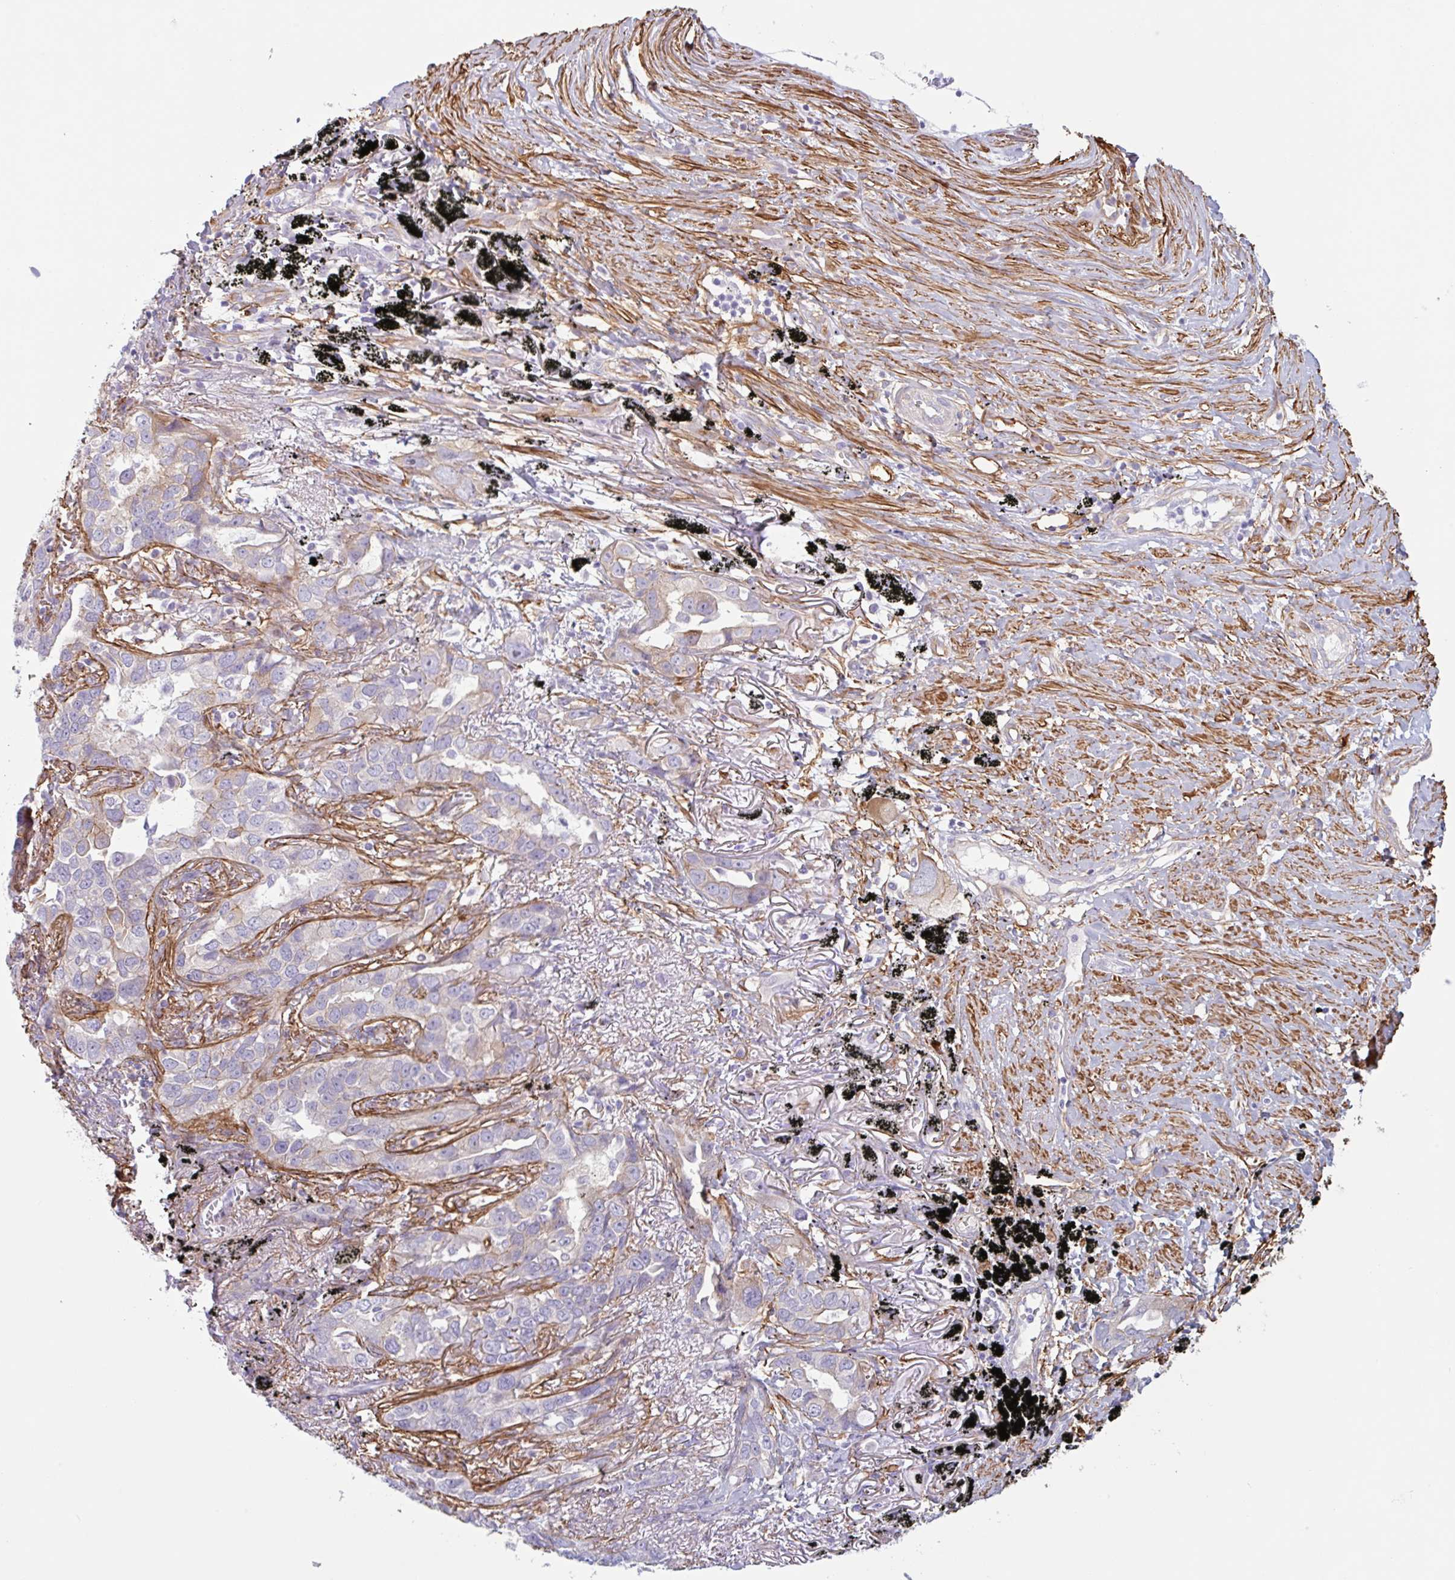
{"staining": {"intensity": "negative", "quantity": "none", "location": "none"}, "tissue": "lung cancer", "cell_type": "Tumor cells", "image_type": "cancer", "snomed": [{"axis": "morphology", "description": "Adenocarcinoma, NOS"}, {"axis": "topography", "description": "Lung"}], "caption": "The image displays no significant positivity in tumor cells of lung cancer.", "gene": "MYH10", "patient": {"sex": "male", "age": 67}}